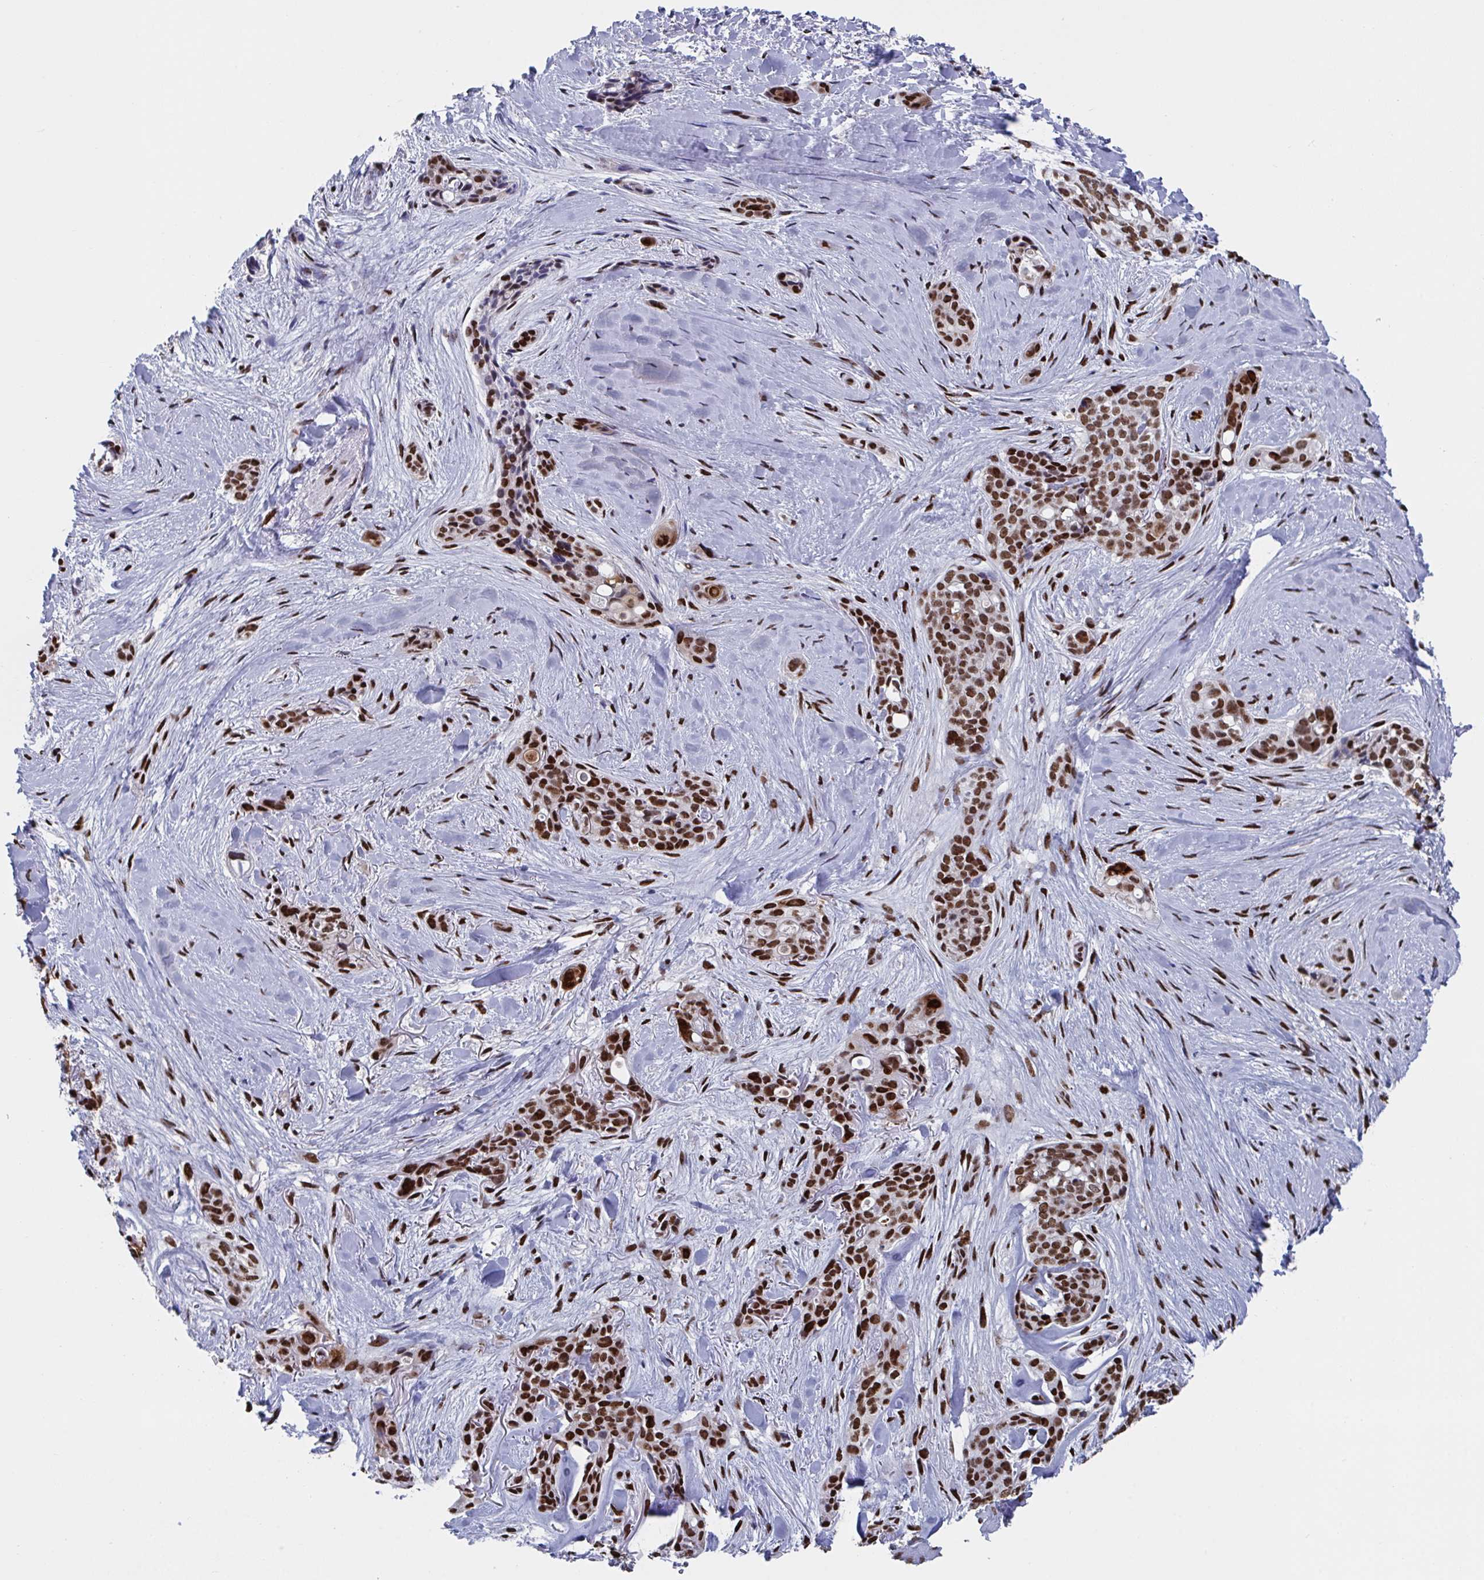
{"staining": {"intensity": "strong", "quantity": ">75%", "location": "nuclear"}, "tissue": "skin cancer", "cell_type": "Tumor cells", "image_type": "cancer", "snomed": [{"axis": "morphology", "description": "Basal cell carcinoma"}, {"axis": "topography", "description": "Skin"}], "caption": "Human basal cell carcinoma (skin) stained with a brown dye shows strong nuclear positive expression in about >75% of tumor cells.", "gene": "ZNF607", "patient": {"sex": "female", "age": 79}}